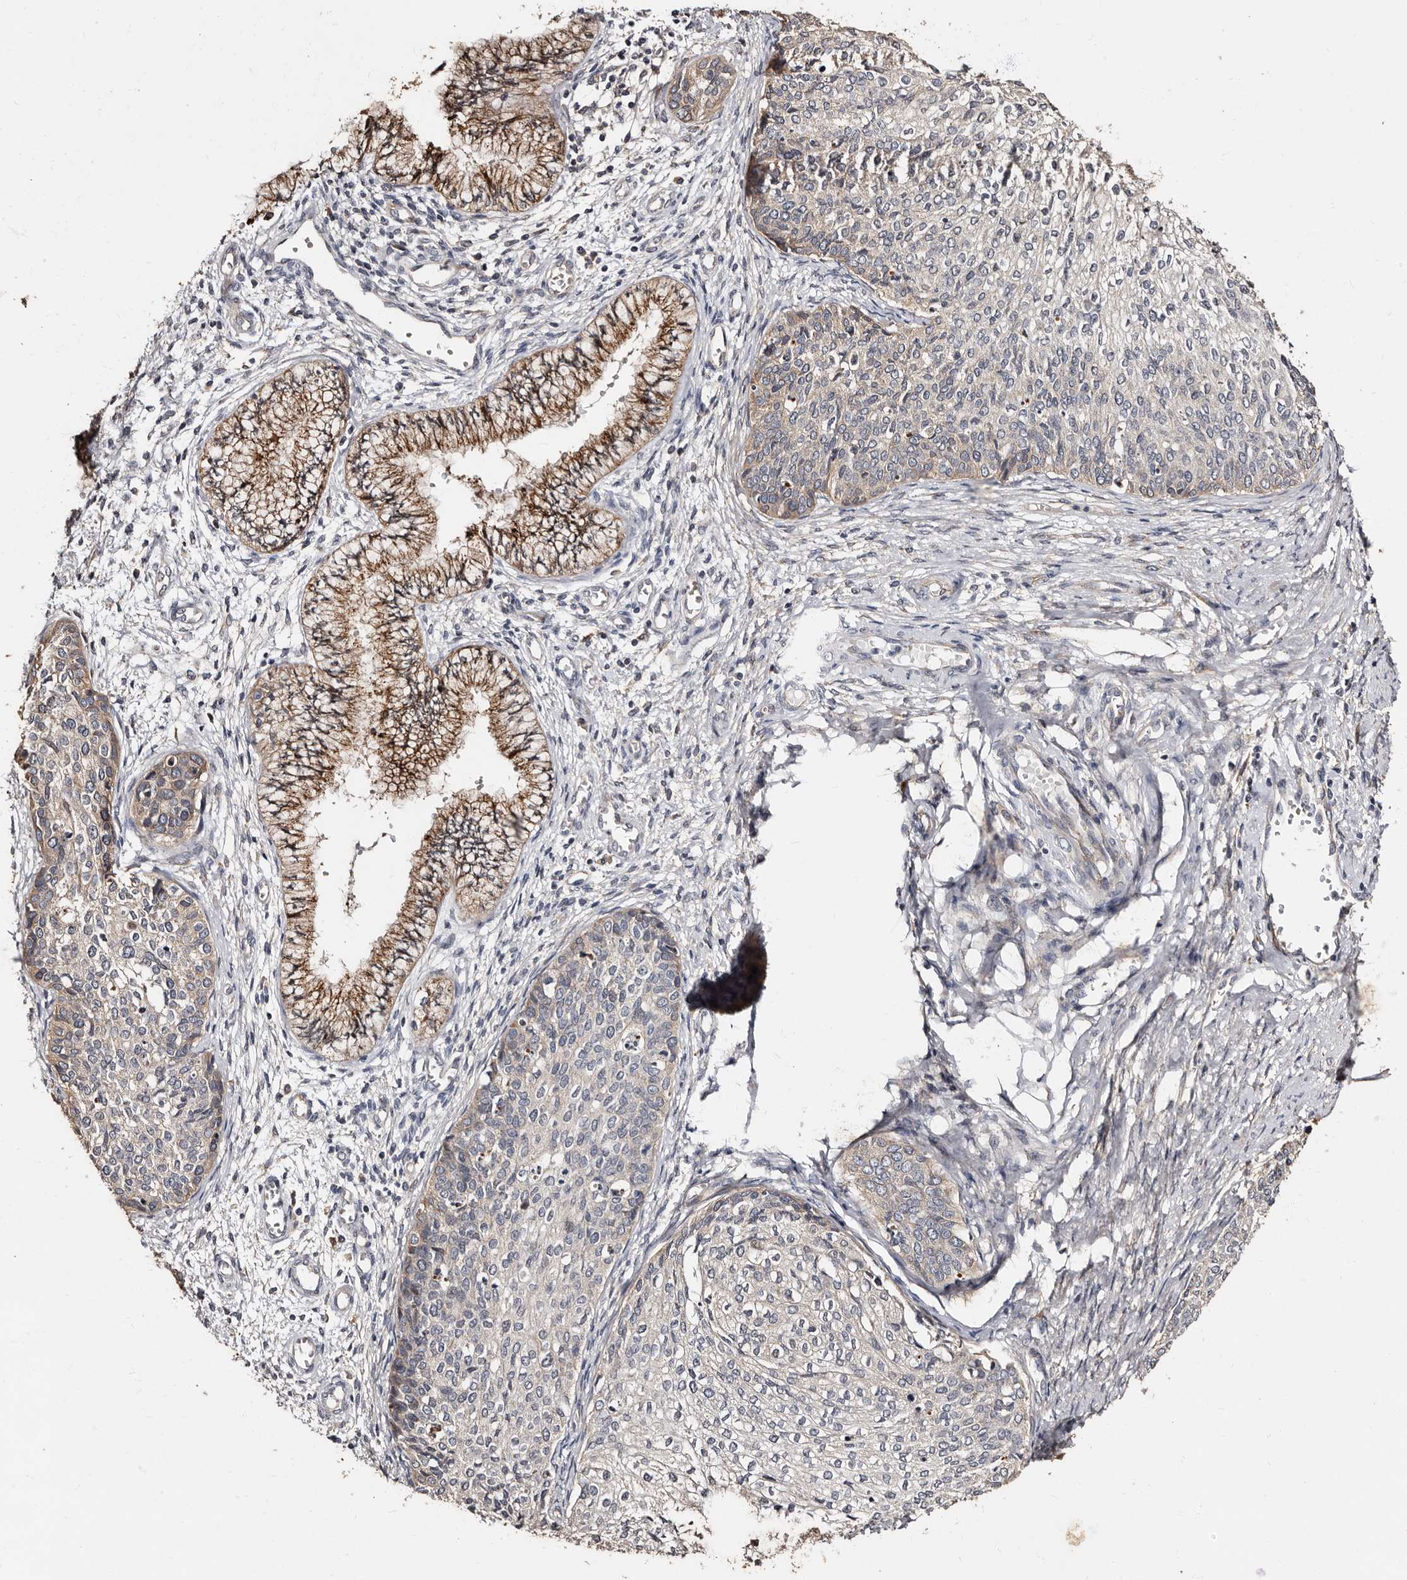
{"staining": {"intensity": "weak", "quantity": "25%-75%", "location": "cytoplasmic/membranous"}, "tissue": "cervical cancer", "cell_type": "Tumor cells", "image_type": "cancer", "snomed": [{"axis": "morphology", "description": "Squamous cell carcinoma, NOS"}, {"axis": "topography", "description": "Cervix"}], "caption": "A low amount of weak cytoplasmic/membranous staining is present in about 25%-75% of tumor cells in cervical cancer (squamous cell carcinoma) tissue. The protein of interest is shown in brown color, while the nuclei are stained blue.", "gene": "TBC1D22B", "patient": {"sex": "female", "age": 37}}